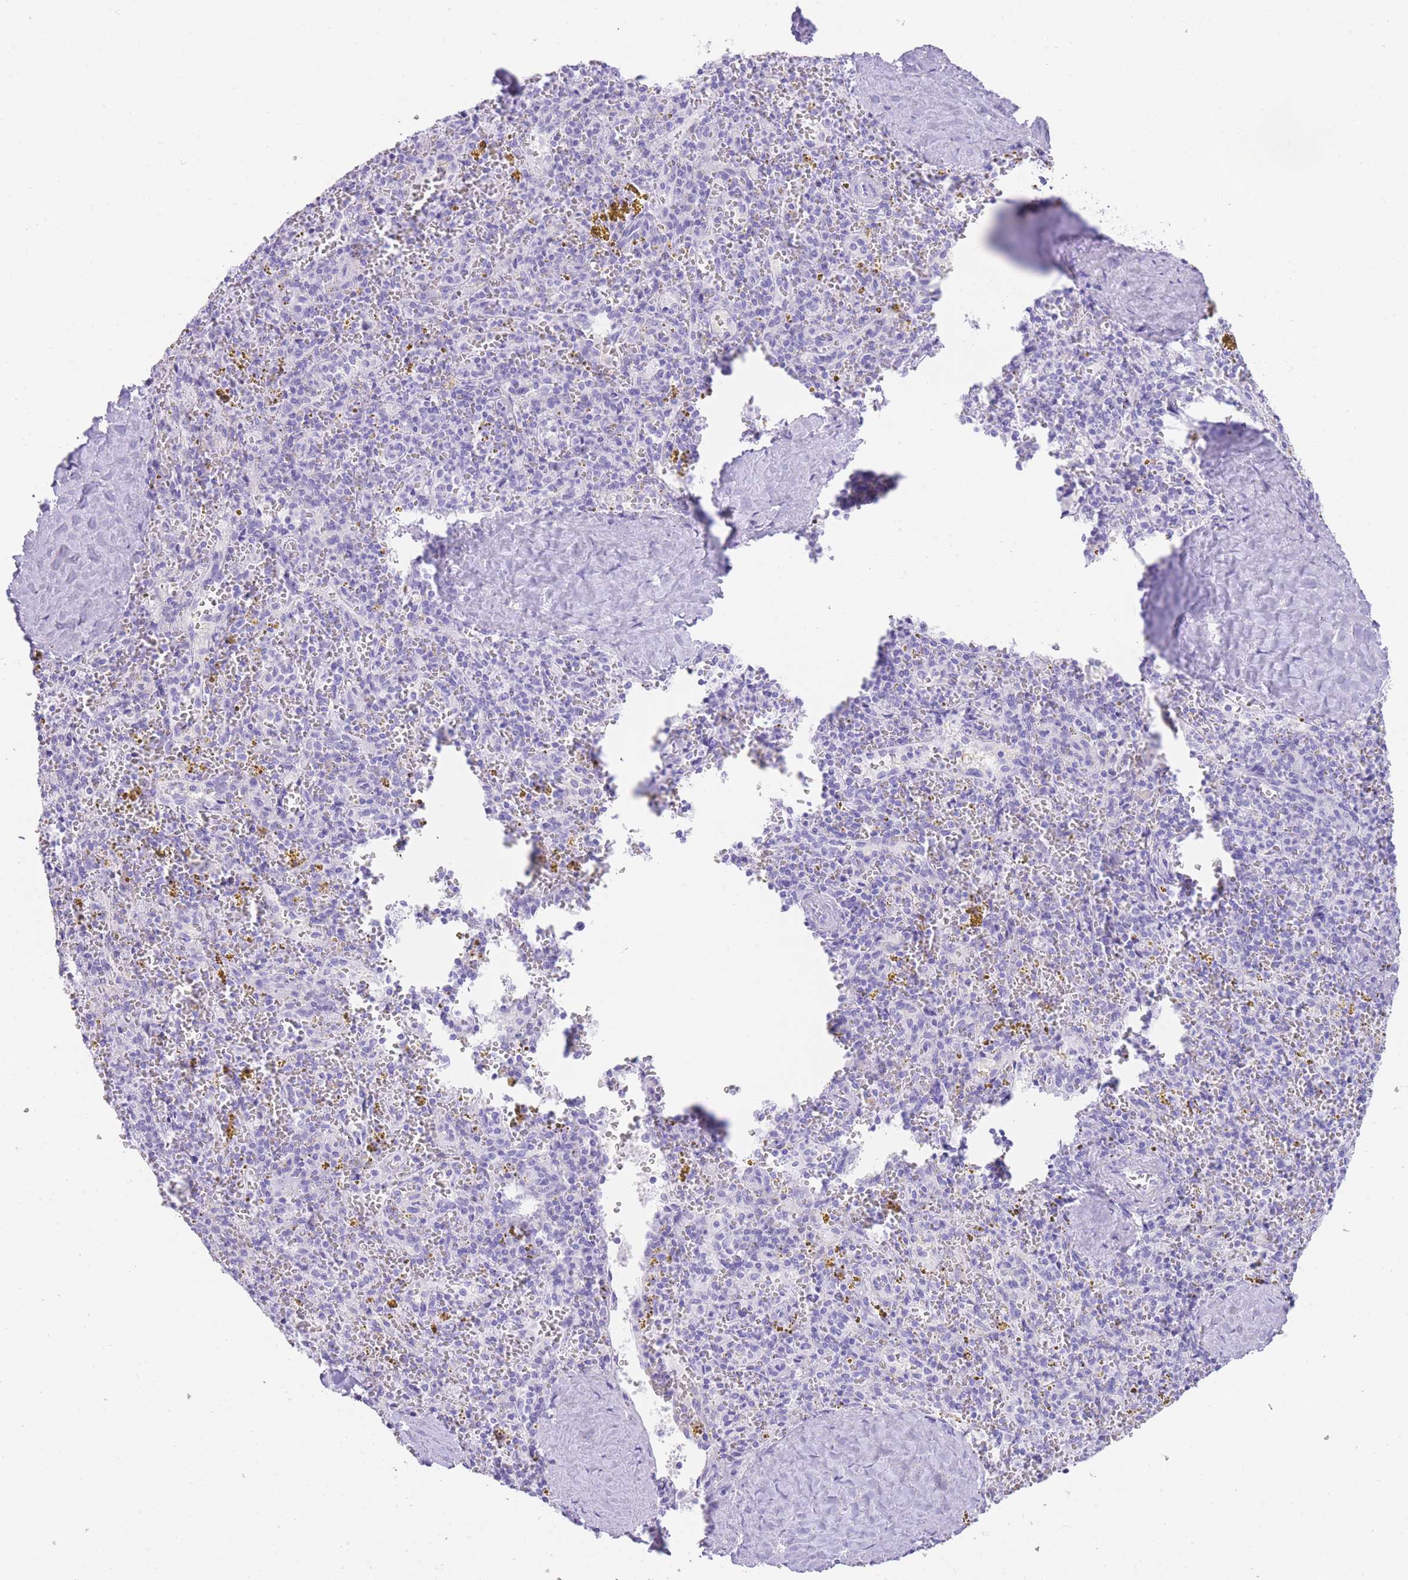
{"staining": {"intensity": "negative", "quantity": "none", "location": "none"}, "tissue": "spleen", "cell_type": "Cells in red pulp", "image_type": "normal", "snomed": [{"axis": "morphology", "description": "Normal tissue, NOS"}, {"axis": "topography", "description": "Spleen"}], "caption": "High power microscopy histopathology image of an IHC micrograph of benign spleen, revealing no significant positivity in cells in red pulp.", "gene": "ELOA2", "patient": {"sex": "male", "age": 57}}